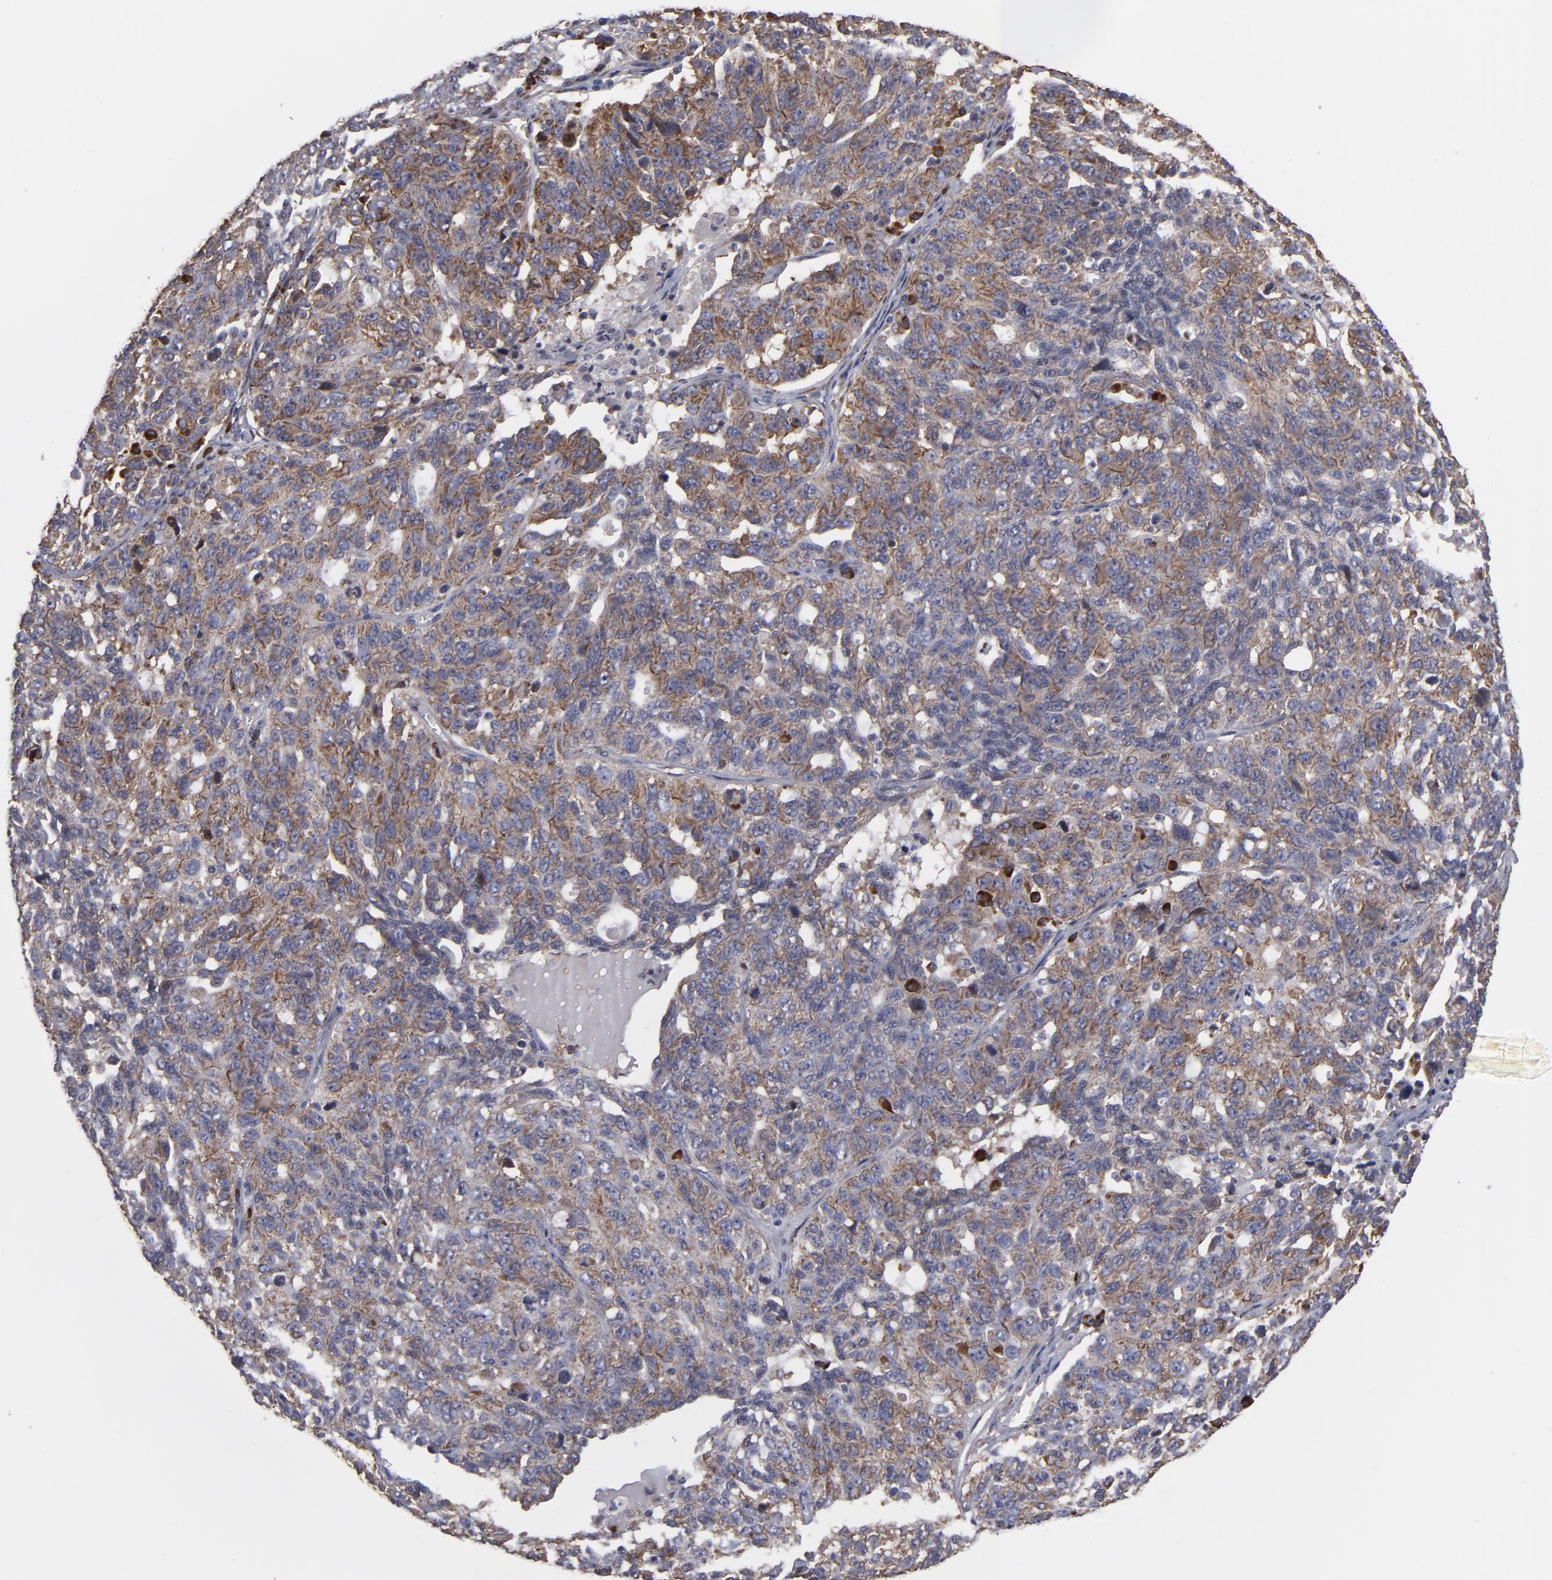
{"staining": {"intensity": "moderate", "quantity": ">75%", "location": "cytoplasmic/membranous"}, "tissue": "ovarian cancer", "cell_type": "Tumor cells", "image_type": "cancer", "snomed": [{"axis": "morphology", "description": "Cystadenocarcinoma, serous, NOS"}, {"axis": "topography", "description": "Ovary"}], "caption": "An immunohistochemistry photomicrograph of neoplastic tissue is shown. Protein staining in brown shows moderate cytoplasmic/membranous positivity in ovarian serous cystadenocarcinoma within tumor cells.", "gene": "SND1", "patient": {"sex": "female", "age": 71}}